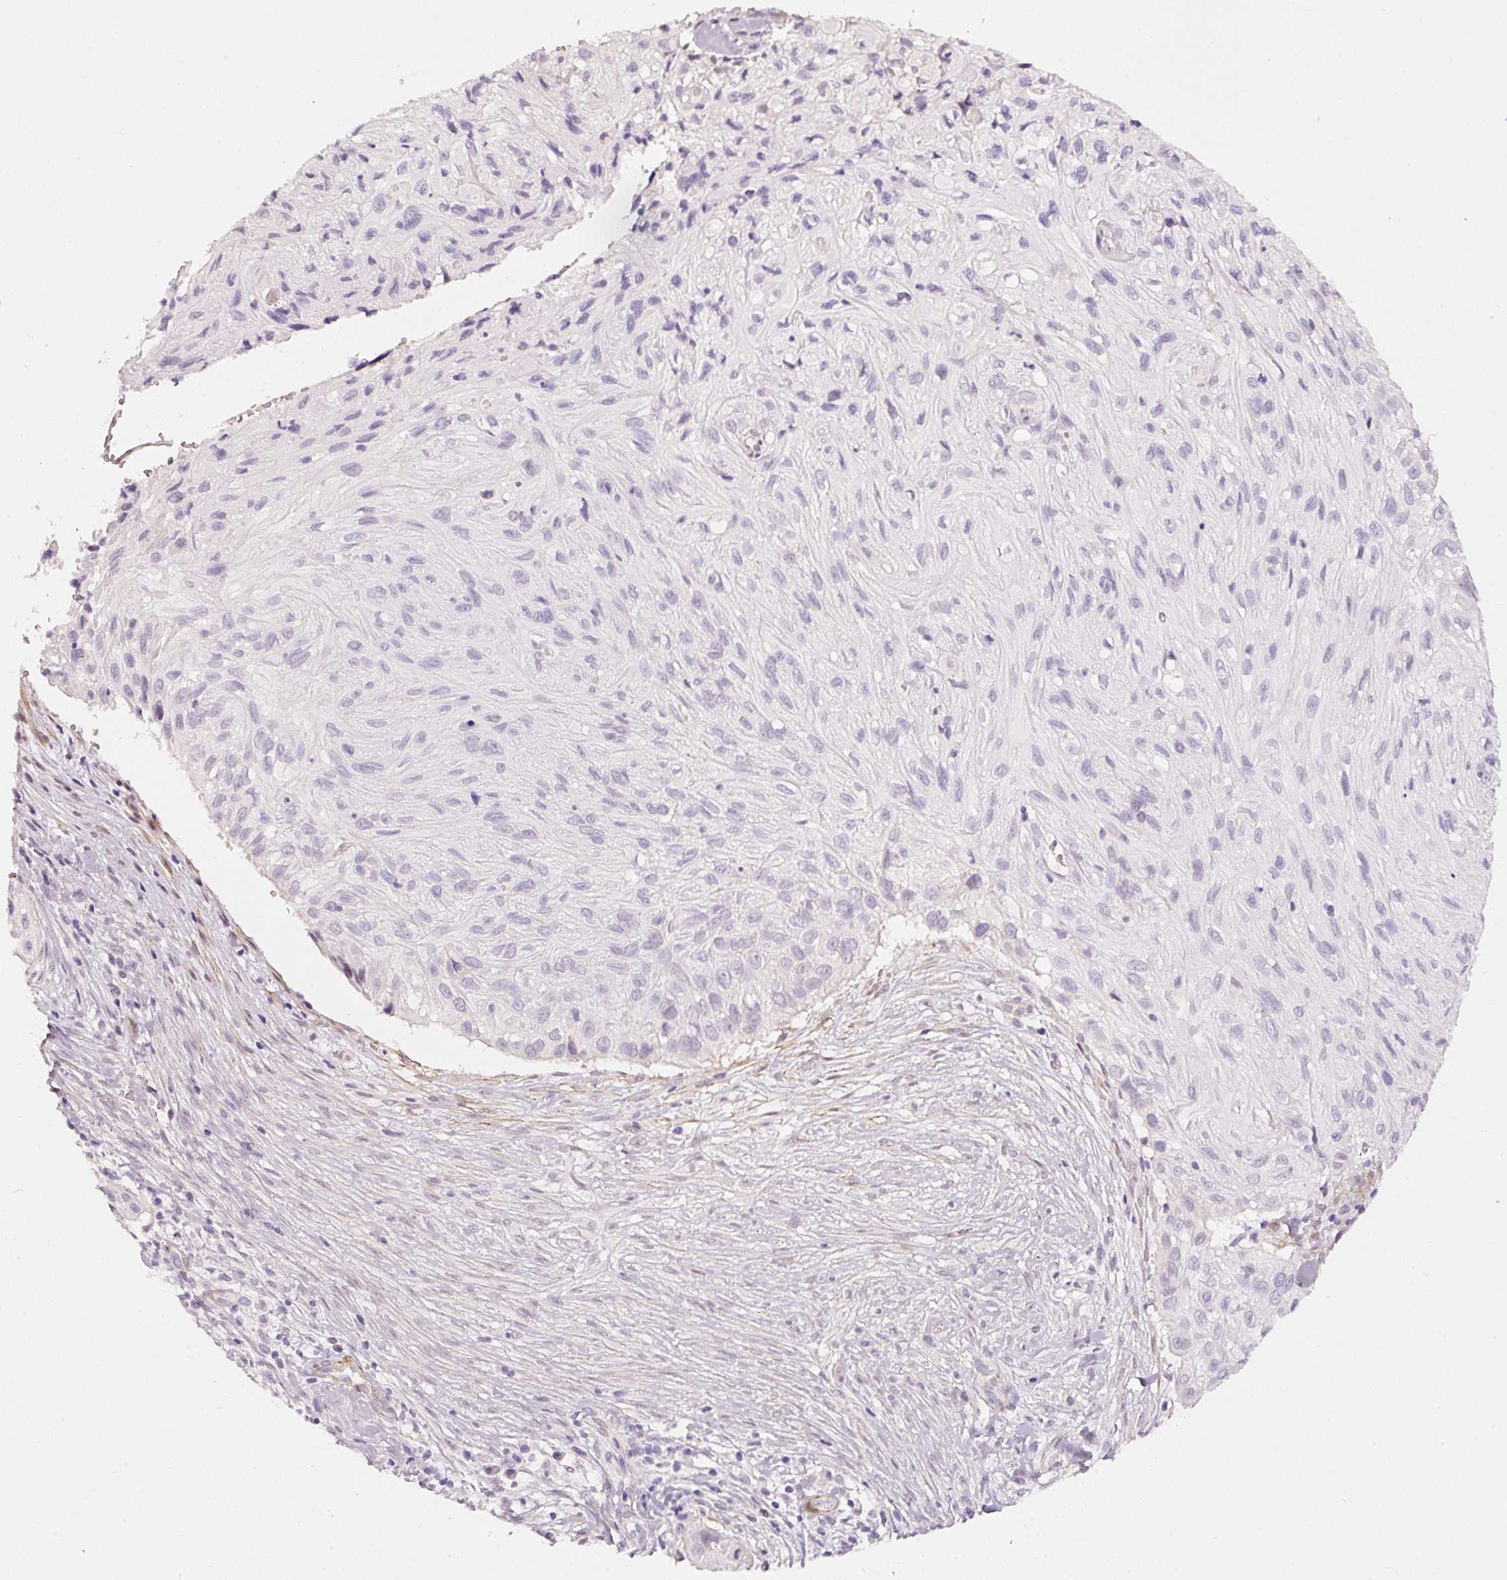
{"staining": {"intensity": "negative", "quantity": "none", "location": "none"}, "tissue": "skin cancer", "cell_type": "Tumor cells", "image_type": "cancer", "snomed": [{"axis": "morphology", "description": "Squamous cell carcinoma, NOS"}, {"axis": "topography", "description": "Skin"}], "caption": "Tumor cells show no significant staining in skin cancer. (Immunohistochemistry (ihc), brightfield microscopy, high magnification).", "gene": "TOGARAM1", "patient": {"sex": "male", "age": 82}}